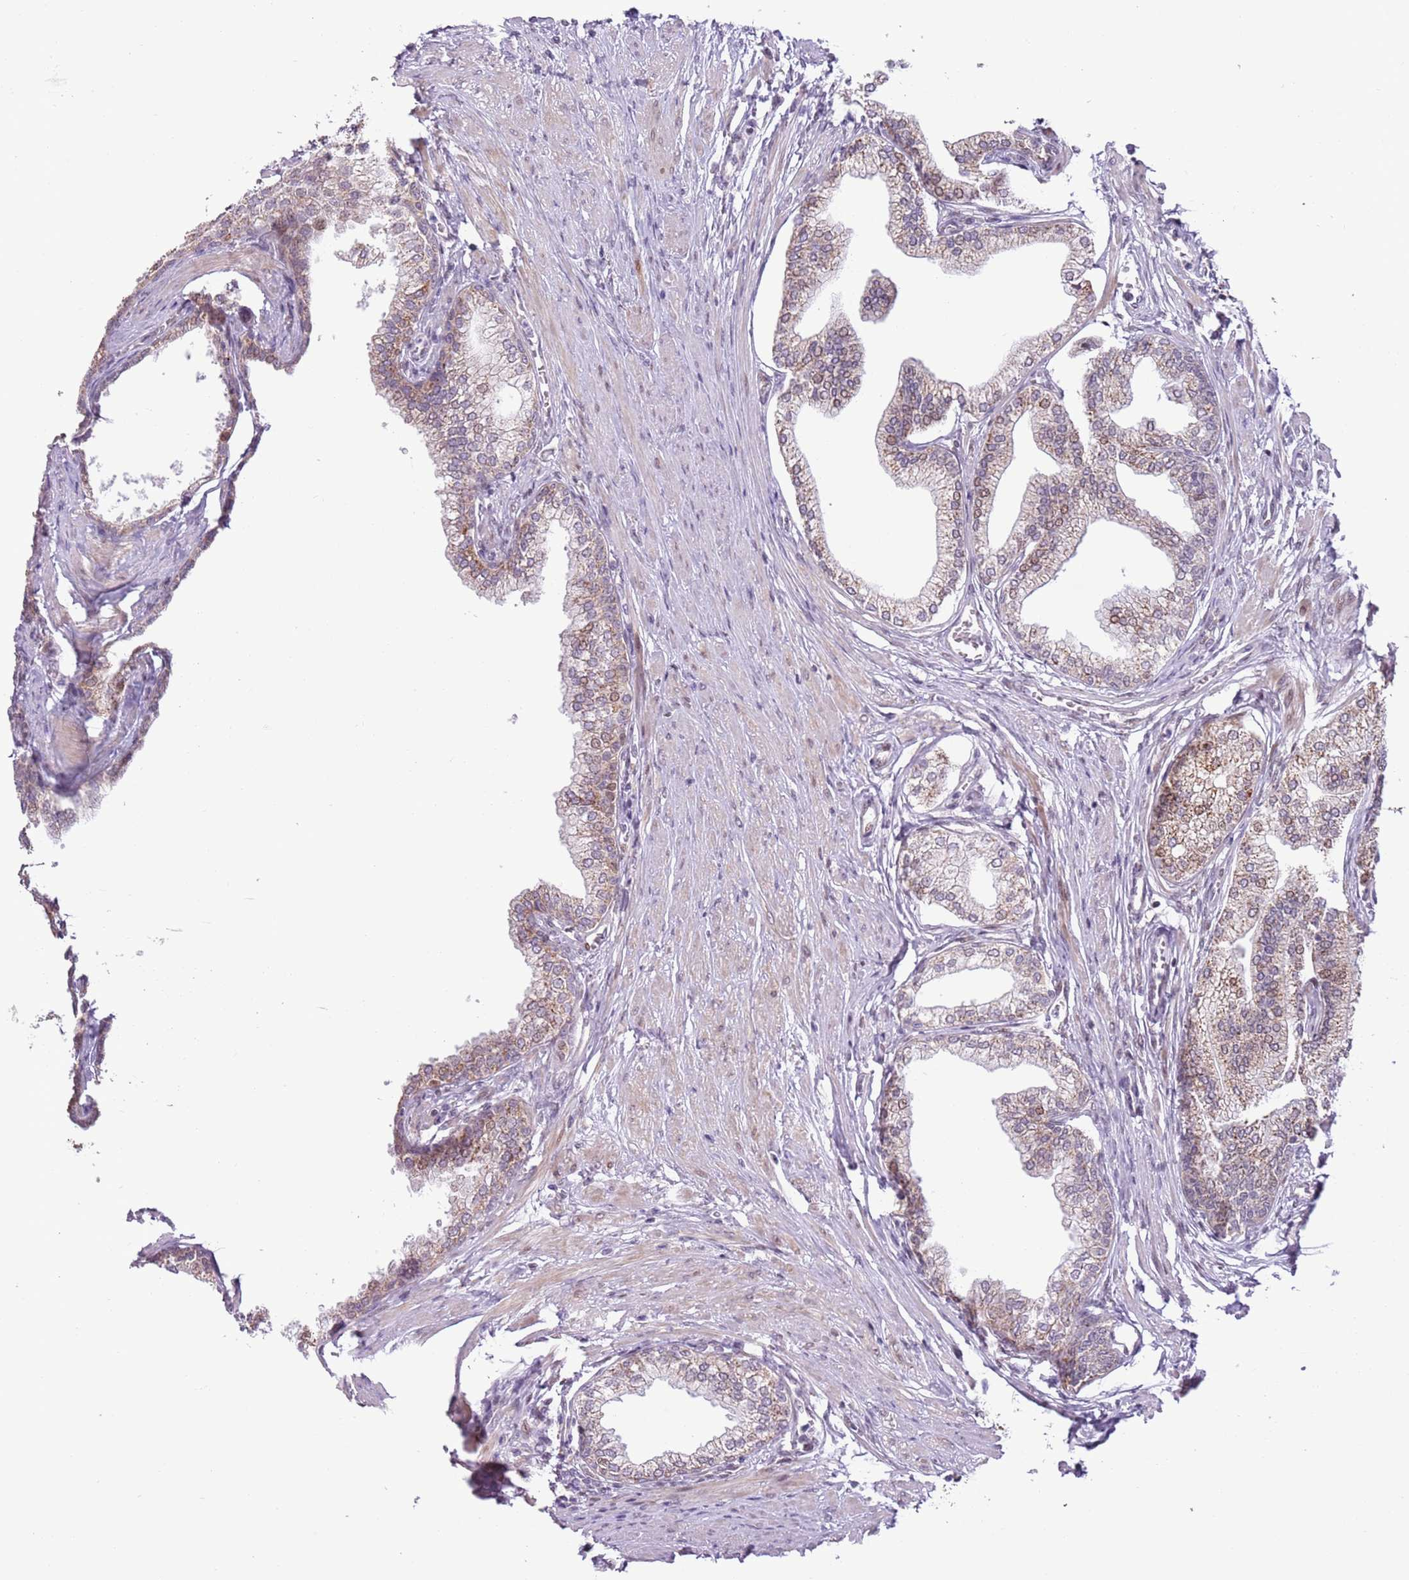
{"staining": {"intensity": "moderate", "quantity": "25%-75%", "location": "cytoplasmic/membranous"}, "tissue": "prostate", "cell_type": "Glandular cells", "image_type": "normal", "snomed": [{"axis": "morphology", "description": "Normal tissue, NOS"}, {"axis": "morphology", "description": "Urothelial carcinoma, Low grade"}, {"axis": "topography", "description": "Urinary bladder"}, {"axis": "topography", "description": "Prostate"}], "caption": "High-power microscopy captured an immunohistochemistry image of normal prostate, revealing moderate cytoplasmic/membranous staining in approximately 25%-75% of glandular cells.", "gene": "MLLT11", "patient": {"sex": "male", "age": 60}}